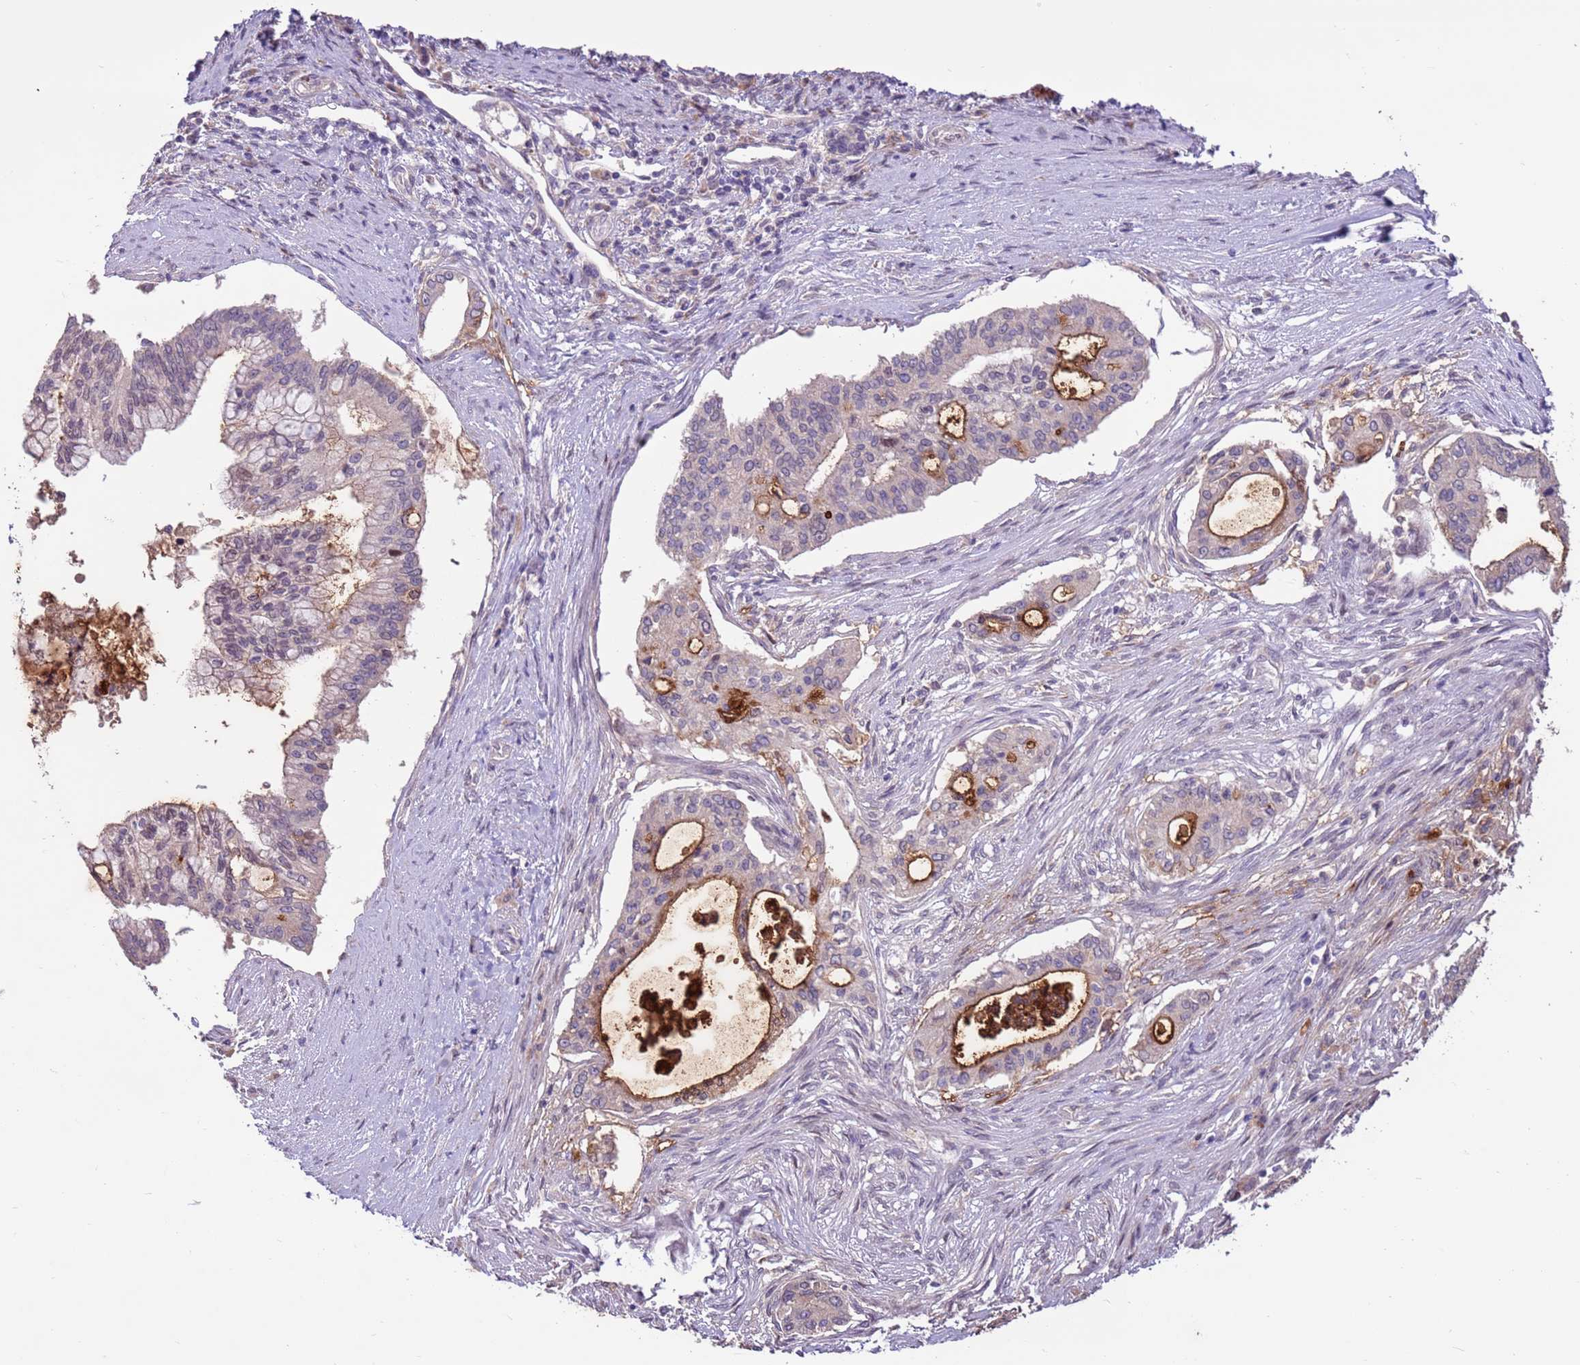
{"staining": {"intensity": "moderate", "quantity": "<25%", "location": "cytoplasmic/membranous"}, "tissue": "pancreatic cancer", "cell_type": "Tumor cells", "image_type": "cancer", "snomed": [{"axis": "morphology", "description": "Adenocarcinoma, NOS"}, {"axis": "topography", "description": "Pancreas"}], "caption": "Pancreatic cancer tissue demonstrates moderate cytoplasmic/membranous positivity in approximately <25% of tumor cells", "gene": "LGI4", "patient": {"sex": "male", "age": 46}}